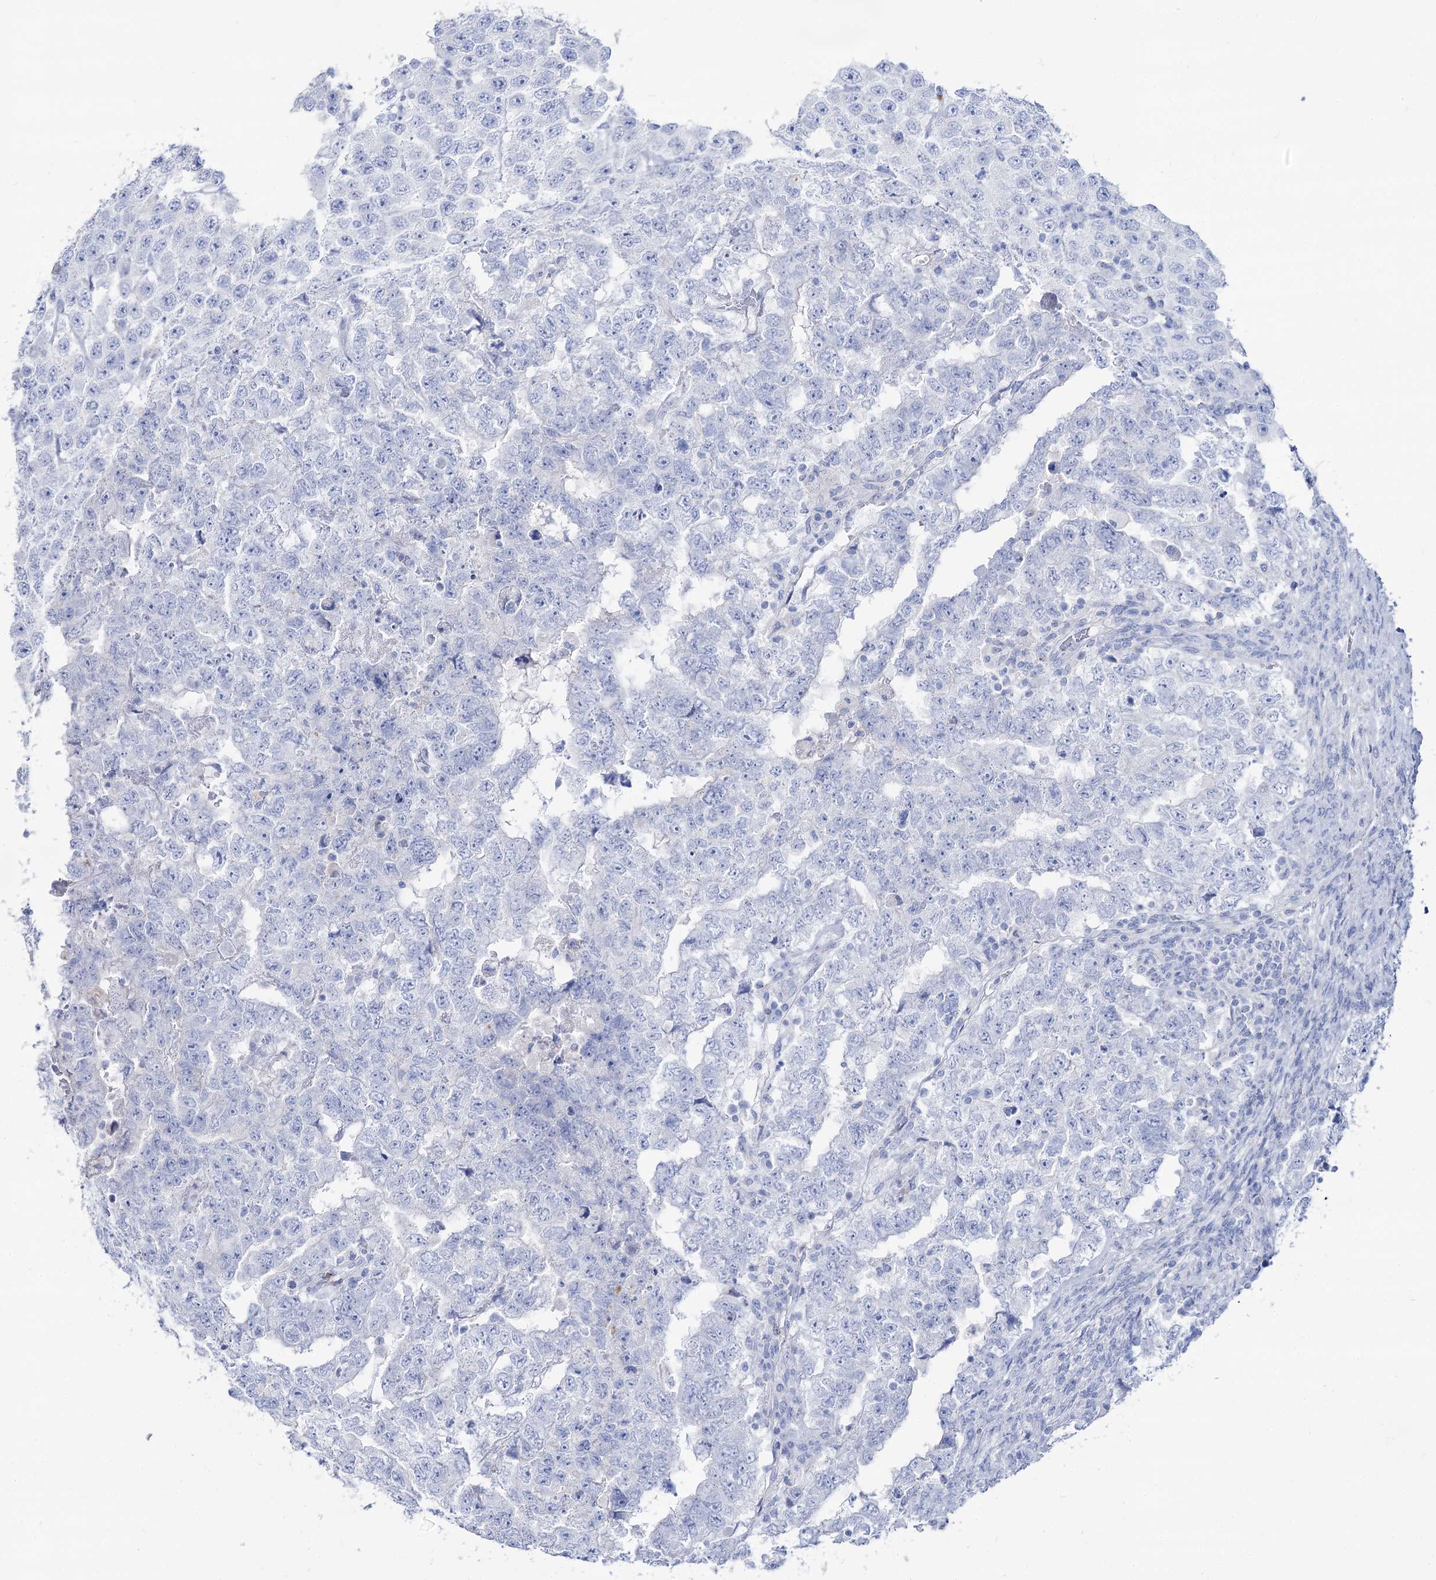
{"staining": {"intensity": "negative", "quantity": "none", "location": "none"}, "tissue": "testis cancer", "cell_type": "Tumor cells", "image_type": "cancer", "snomed": [{"axis": "morphology", "description": "Carcinoma, Embryonal, NOS"}, {"axis": "topography", "description": "Testis"}], "caption": "Testis cancer was stained to show a protein in brown. There is no significant staining in tumor cells.", "gene": "SLC3A1", "patient": {"sex": "male", "age": 36}}